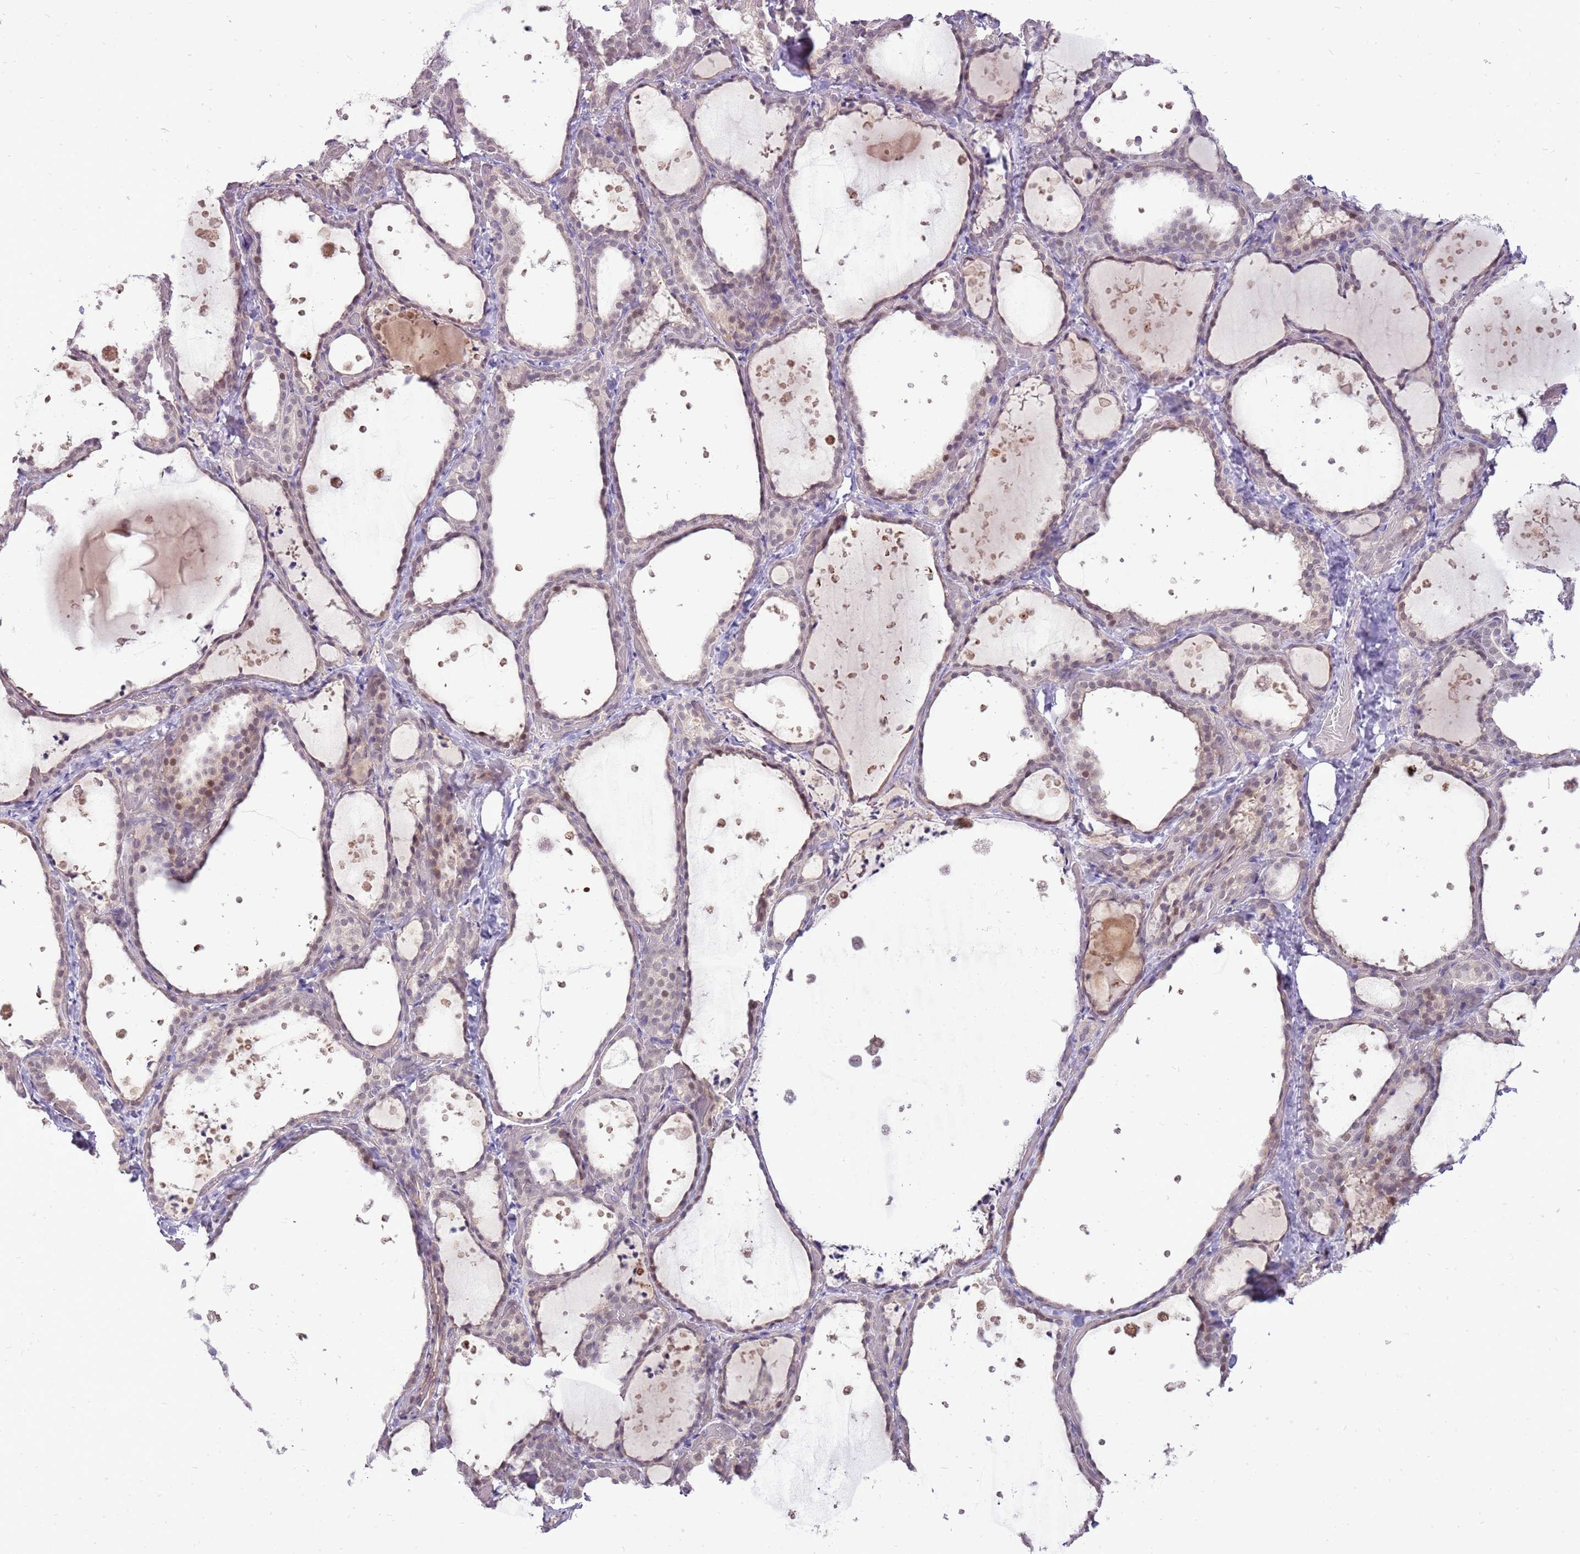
{"staining": {"intensity": "weak", "quantity": "25%-75%", "location": "cytoplasmic/membranous"}, "tissue": "thyroid gland", "cell_type": "Glandular cells", "image_type": "normal", "snomed": [{"axis": "morphology", "description": "Normal tissue, NOS"}, {"axis": "topography", "description": "Thyroid gland"}], "caption": "The micrograph displays immunohistochemical staining of normal thyroid gland. There is weak cytoplasmic/membranous positivity is present in about 25%-75% of glandular cells.", "gene": "UGGT2", "patient": {"sex": "female", "age": 44}}